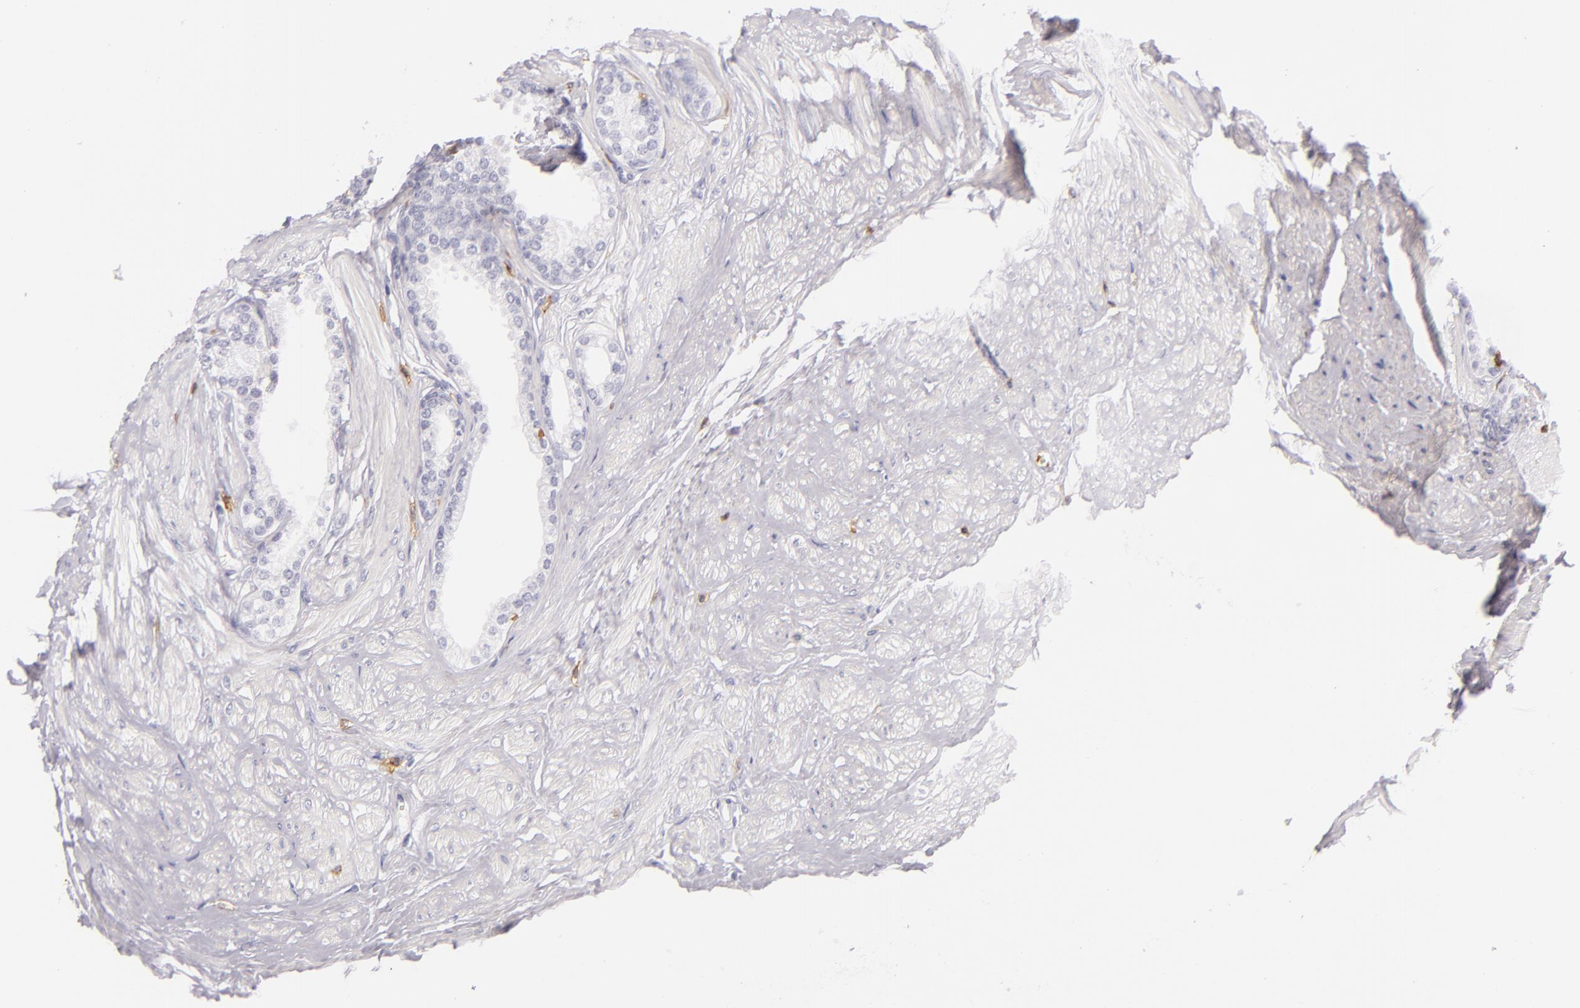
{"staining": {"intensity": "negative", "quantity": "none", "location": "none"}, "tissue": "prostate", "cell_type": "Glandular cells", "image_type": "normal", "snomed": [{"axis": "morphology", "description": "Normal tissue, NOS"}, {"axis": "topography", "description": "Prostate"}], "caption": "The IHC histopathology image has no significant staining in glandular cells of prostate. (DAB (3,3'-diaminobenzidine) immunohistochemistry visualized using brightfield microscopy, high magnification).", "gene": "LAT", "patient": {"sex": "male", "age": 64}}